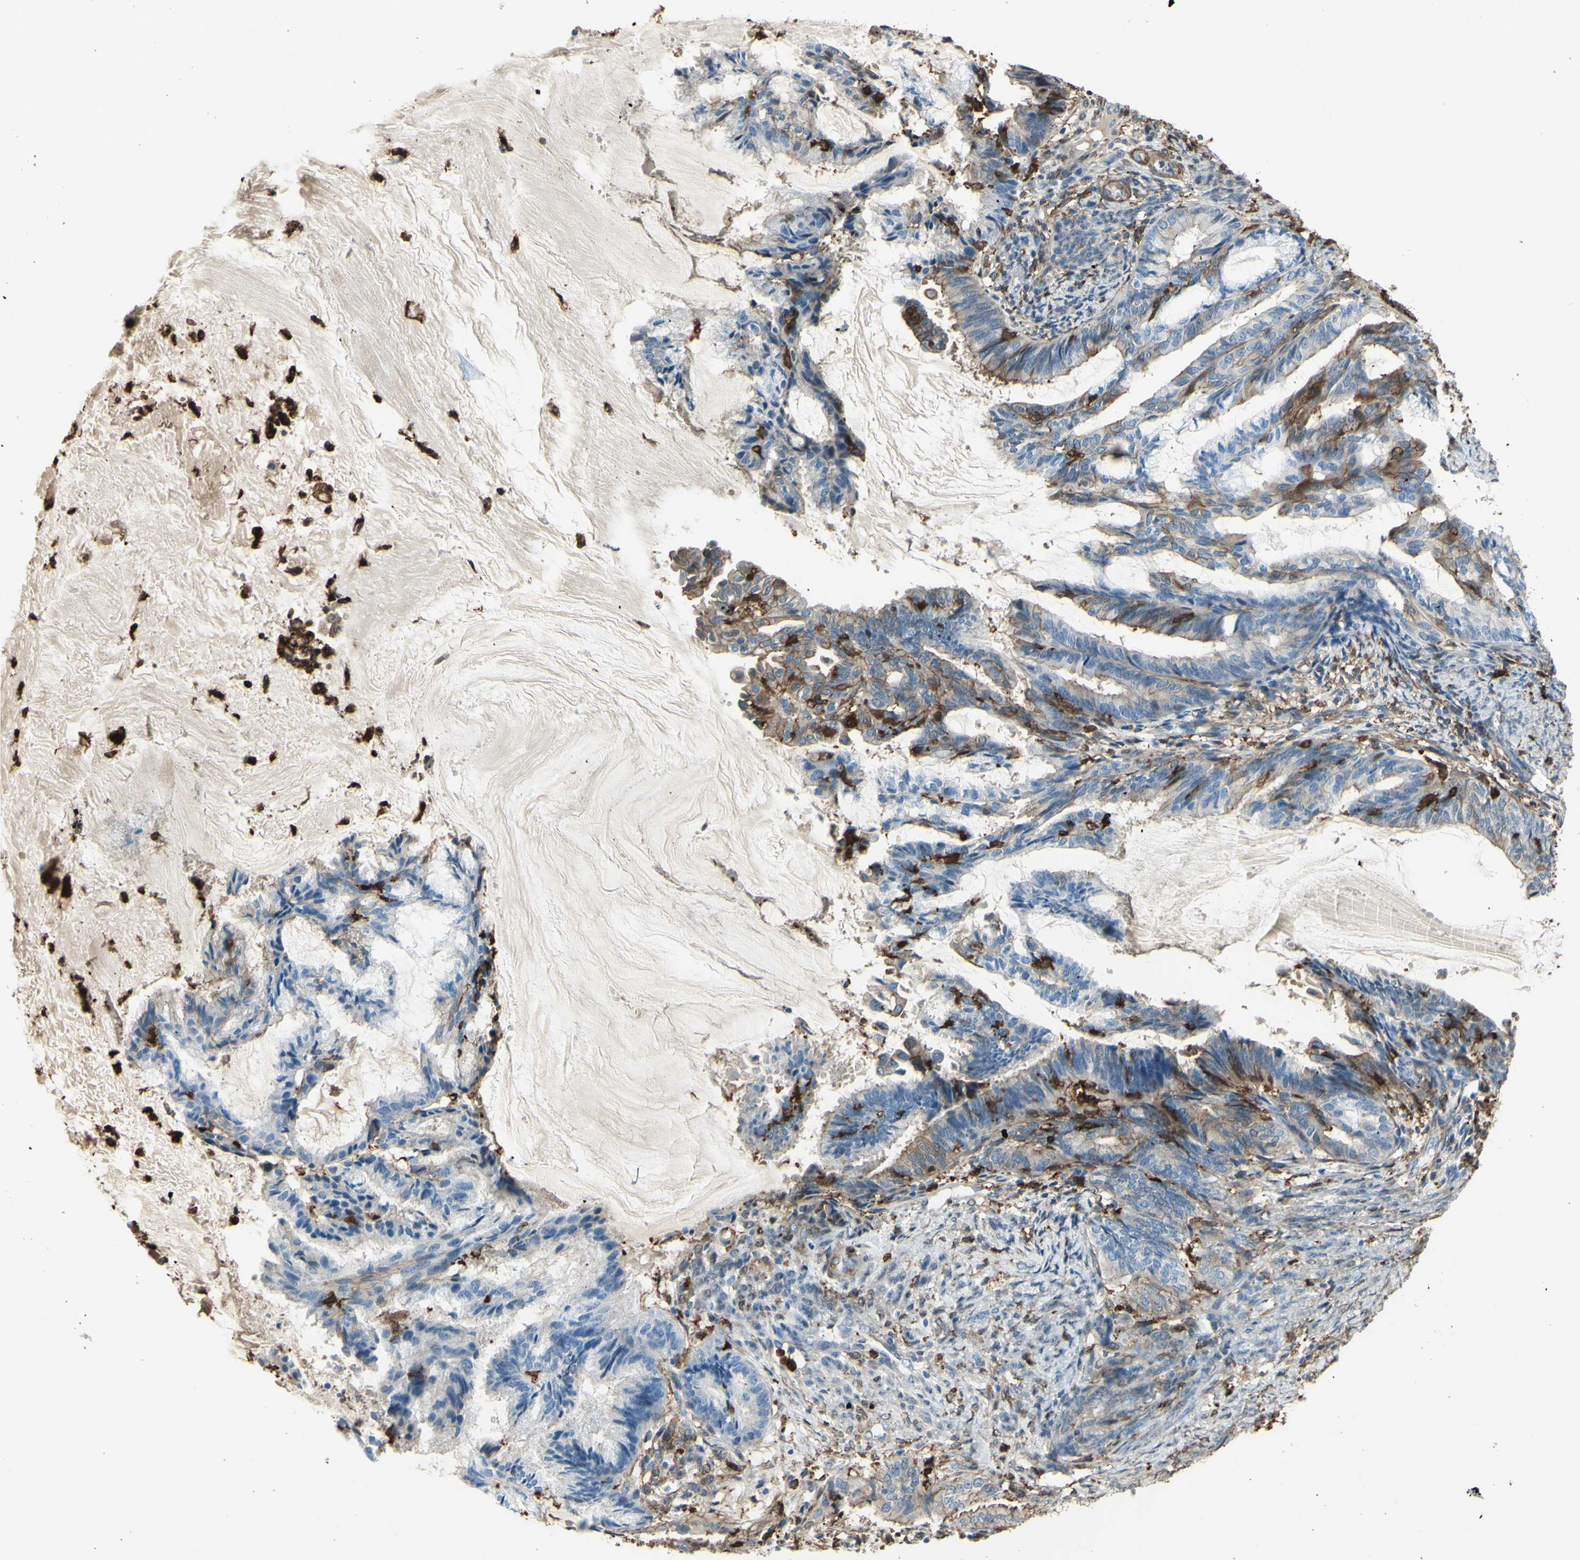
{"staining": {"intensity": "weak", "quantity": "25%-75%", "location": "cytoplasmic/membranous"}, "tissue": "endometrial cancer", "cell_type": "Tumor cells", "image_type": "cancer", "snomed": [{"axis": "morphology", "description": "Adenocarcinoma, NOS"}, {"axis": "topography", "description": "Endometrium"}], "caption": "Endometrial cancer tissue exhibits weak cytoplasmic/membranous staining in about 25%-75% of tumor cells", "gene": "GSN", "patient": {"sex": "female", "age": 86}}